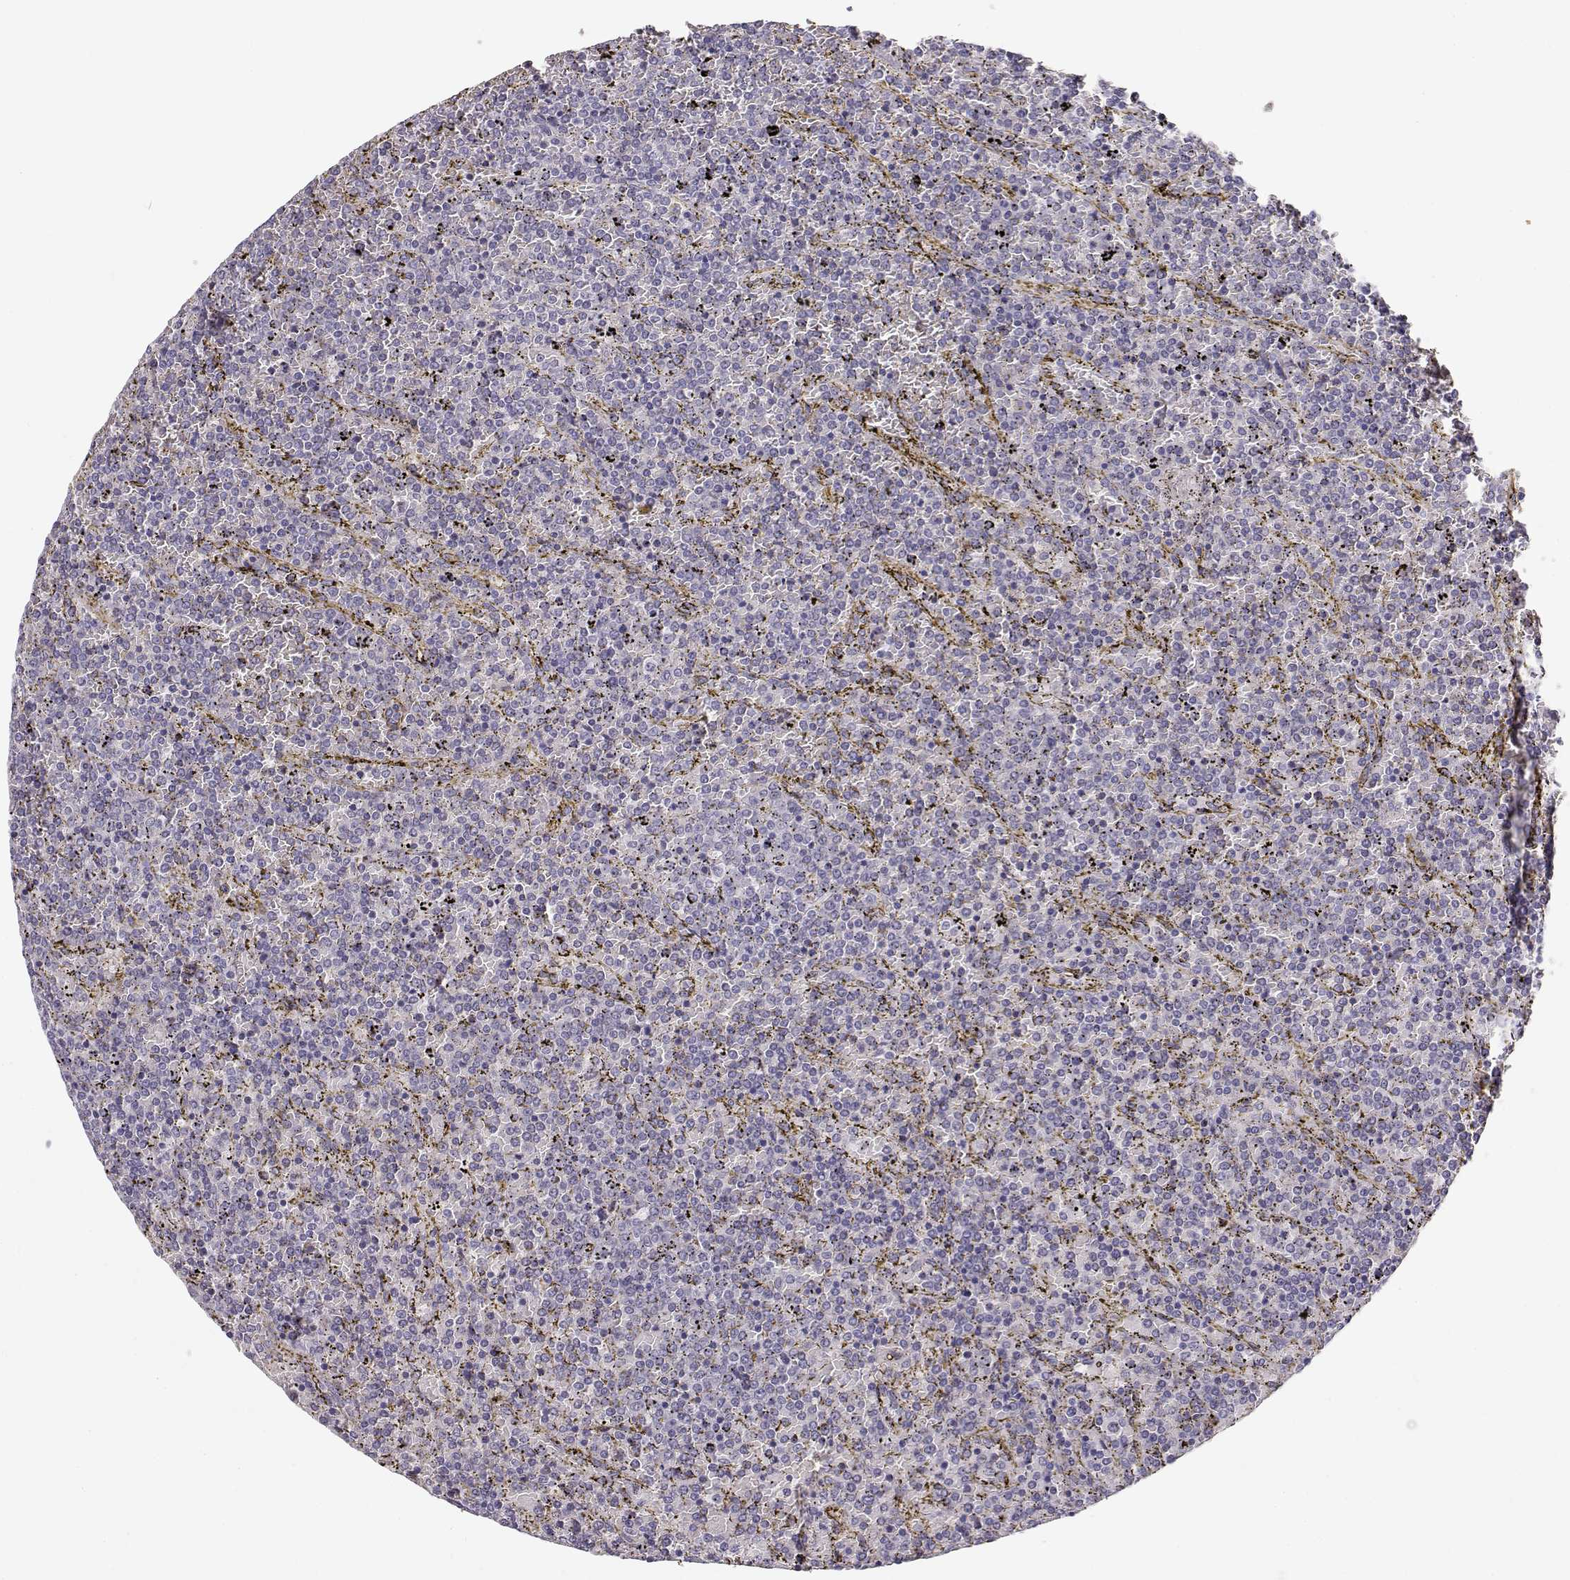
{"staining": {"intensity": "negative", "quantity": "none", "location": "none"}, "tissue": "lymphoma", "cell_type": "Tumor cells", "image_type": "cancer", "snomed": [{"axis": "morphology", "description": "Malignant lymphoma, non-Hodgkin's type, Low grade"}, {"axis": "topography", "description": "Spleen"}], "caption": "The IHC micrograph has no significant positivity in tumor cells of lymphoma tissue.", "gene": "TTC26", "patient": {"sex": "female", "age": 77}}